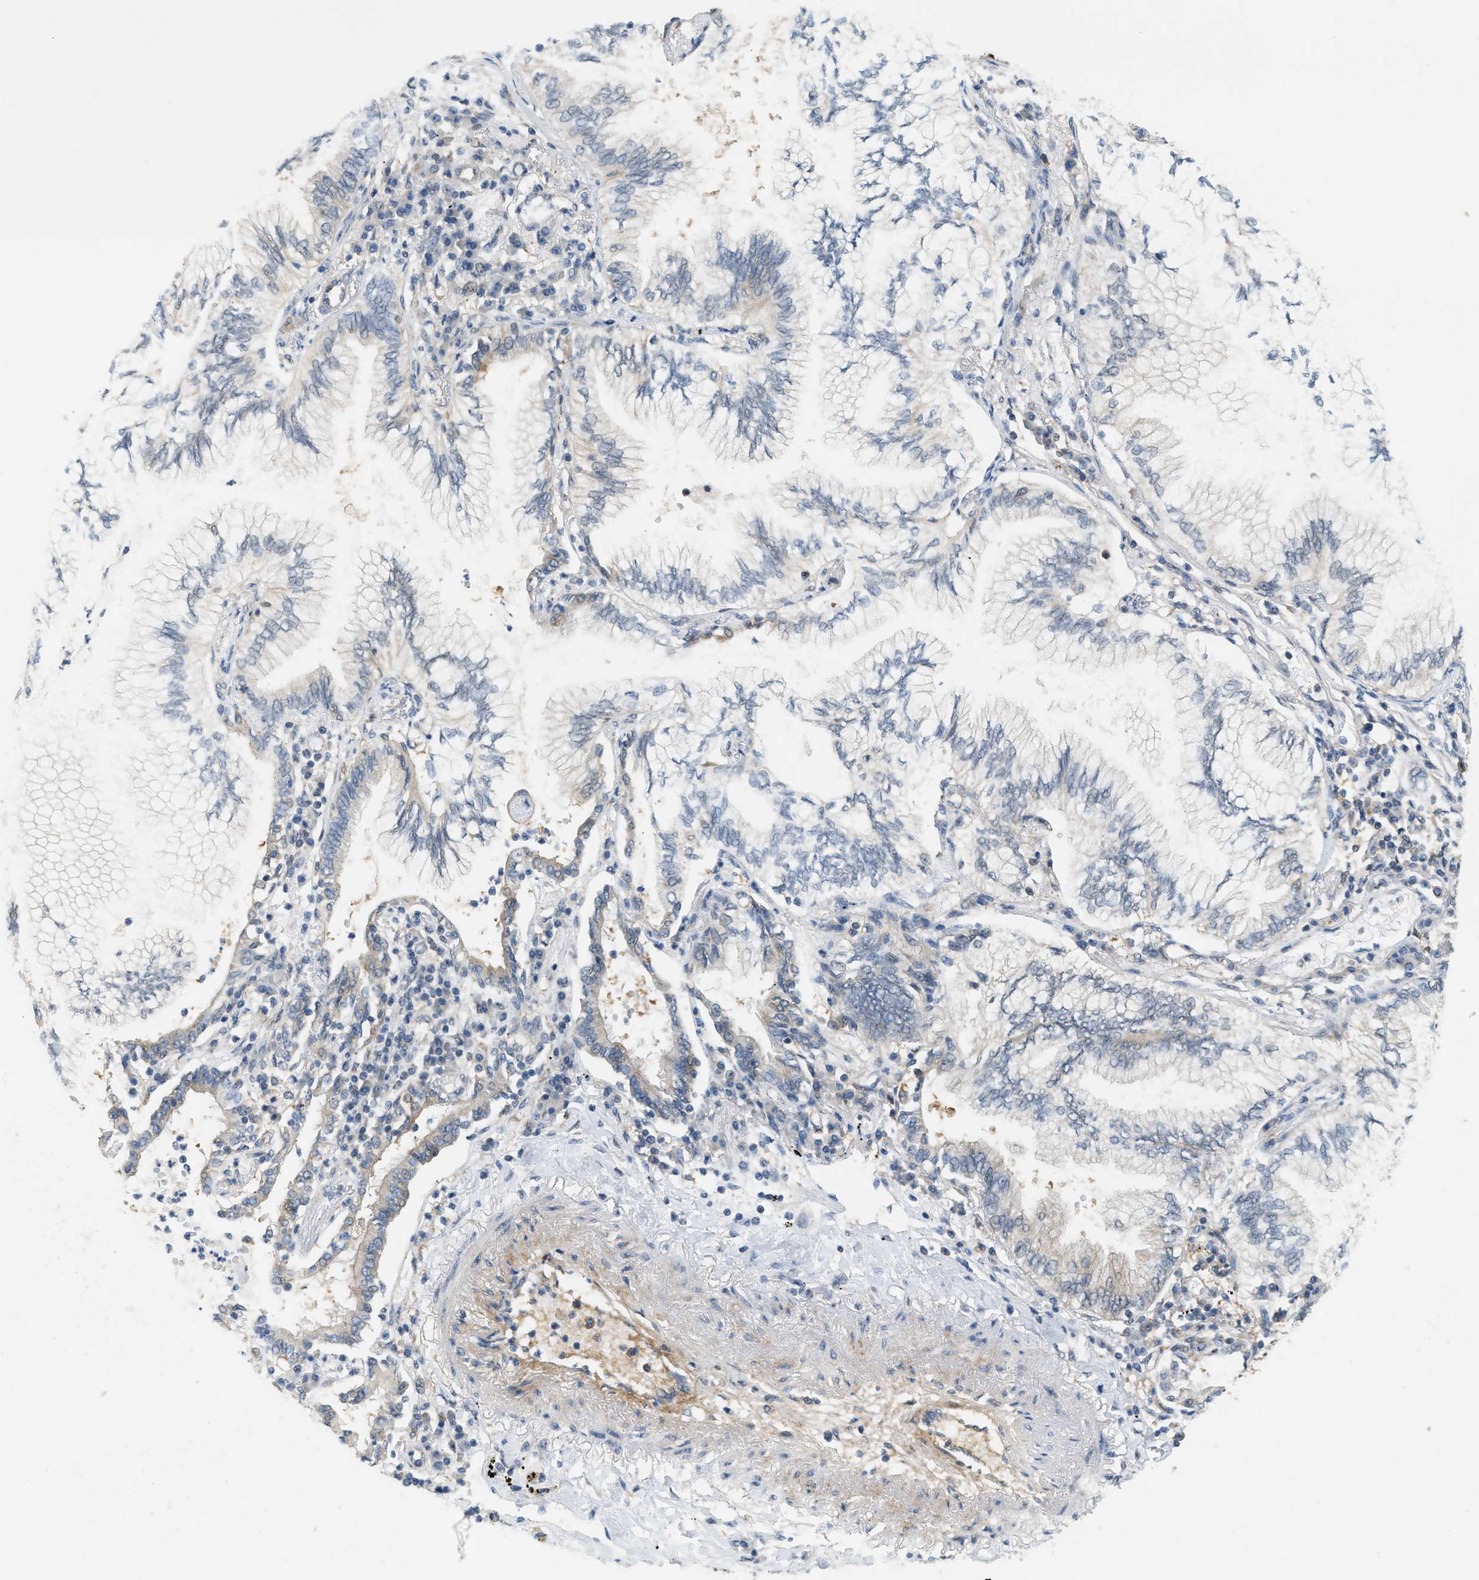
{"staining": {"intensity": "negative", "quantity": "none", "location": "none"}, "tissue": "lung cancer", "cell_type": "Tumor cells", "image_type": "cancer", "snomed": [{"axis": "morphology", "description": "Normal tissue, NOS"}, {"axis": "morphology", "description": "Adenocarcinoma, NOS"}, {"axis": "topography", "description": "Bronchus"}, {"axis": "topography", "description": "Lung"}], "caption": "Immunohistochemistry (IHC) histopathology image of adenocarcinoma (lung) stained for a protein (brown), which demonstrates no staining in tumor cells.", "gene": "PDCL3", "patient": {"sex": "female", "age": 70}}